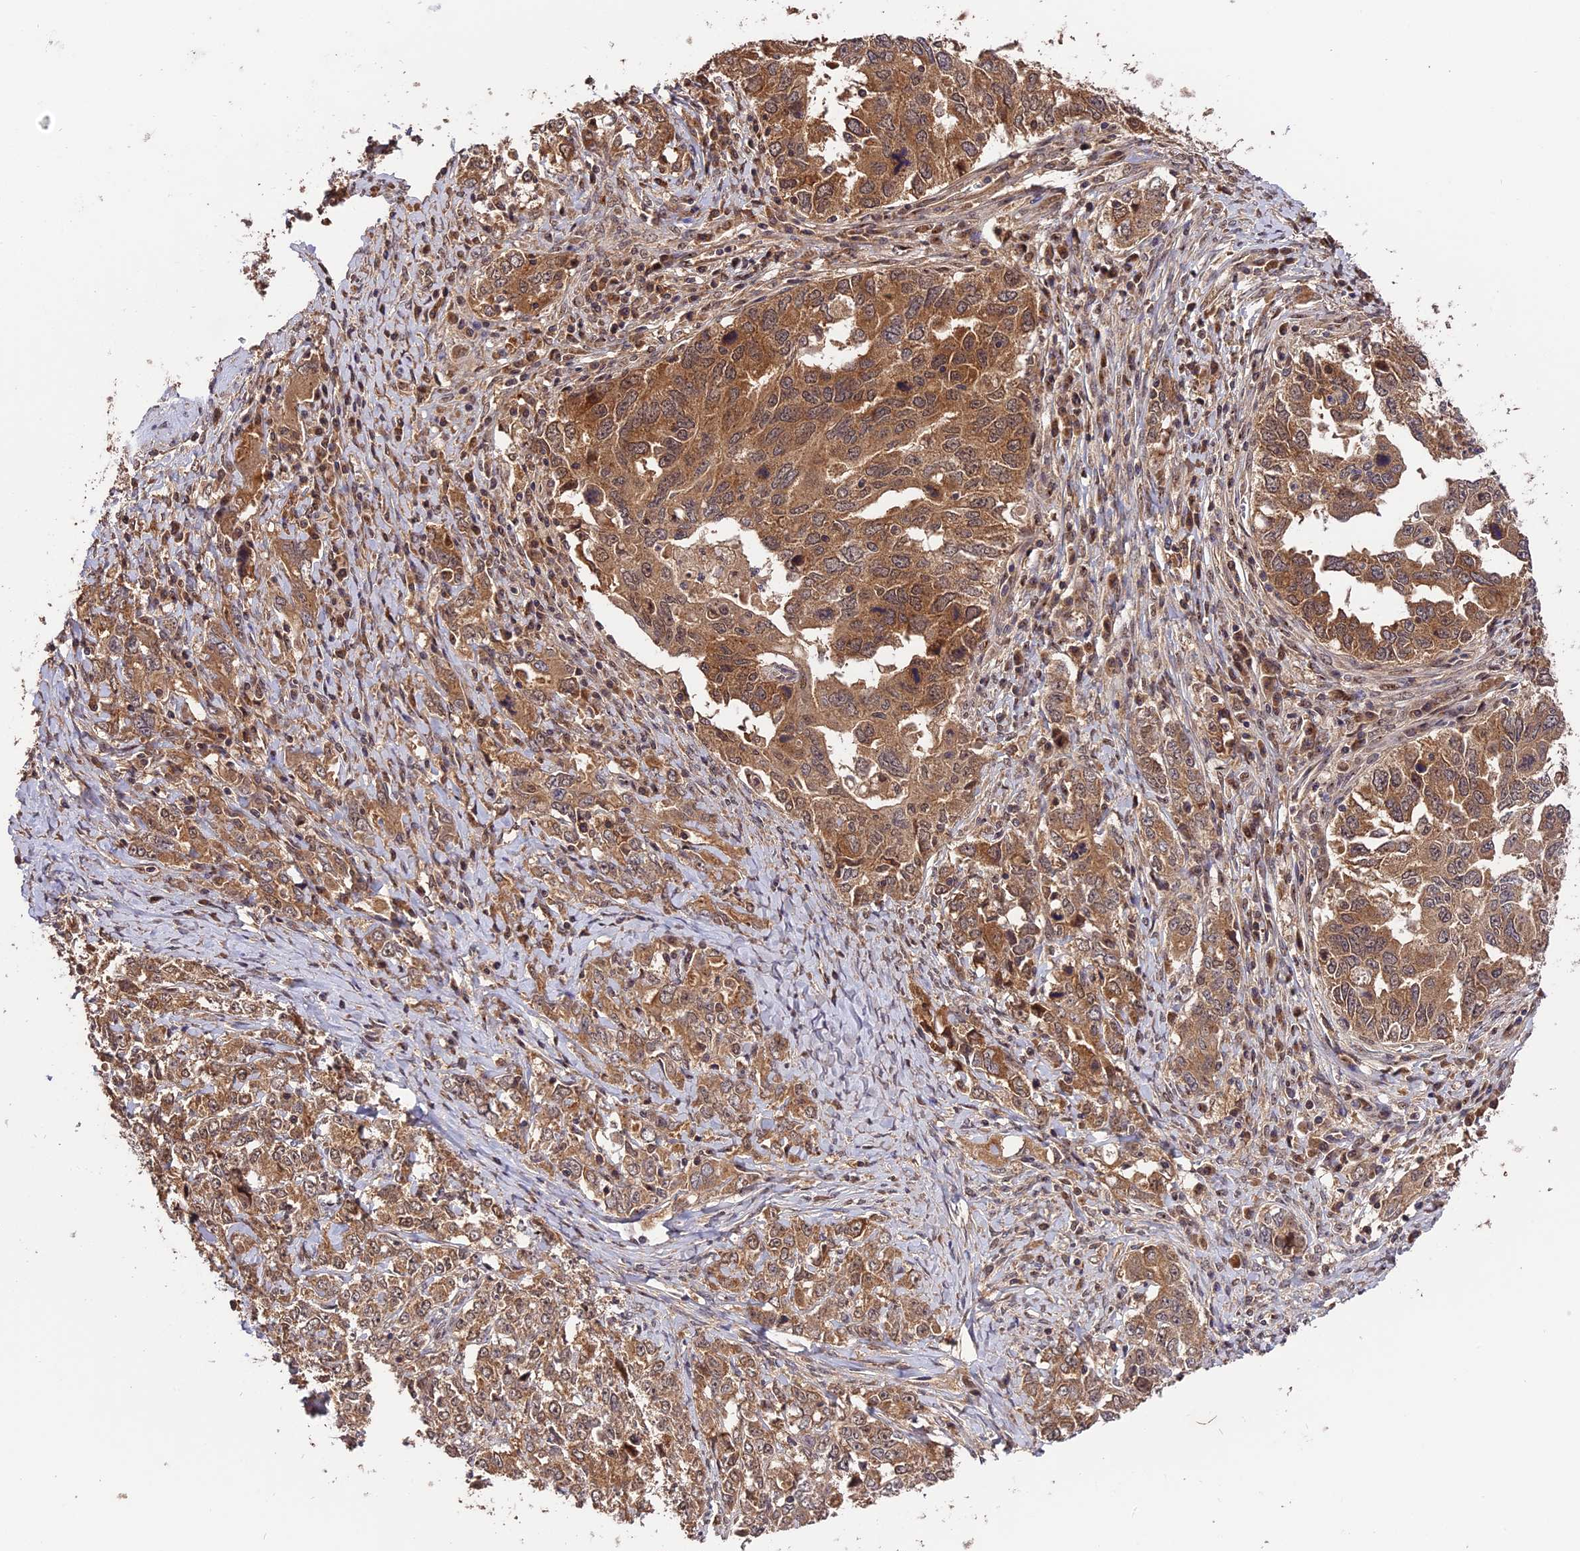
{"staining": {"intensity": "moderate", "quantity": ">75%", "location": "cytoplasmic/membranous"}, "tissue": "ovarian cancer", "cell_type": "Tumor cells", "image_type": "cancer", "snomed": [{"axis": "morphology", "description": "Carcinoma, endometroid"}, {"axis": "topography", "description": "Ovary"}], "caption": "This is a histology image of IHC staining of ovarian cancer, which shows moderate expression in the cytoplasmic/membranous of tumor cells.", "gene": "TRMT1", "patient": {"sex": "female", "age": 62}}